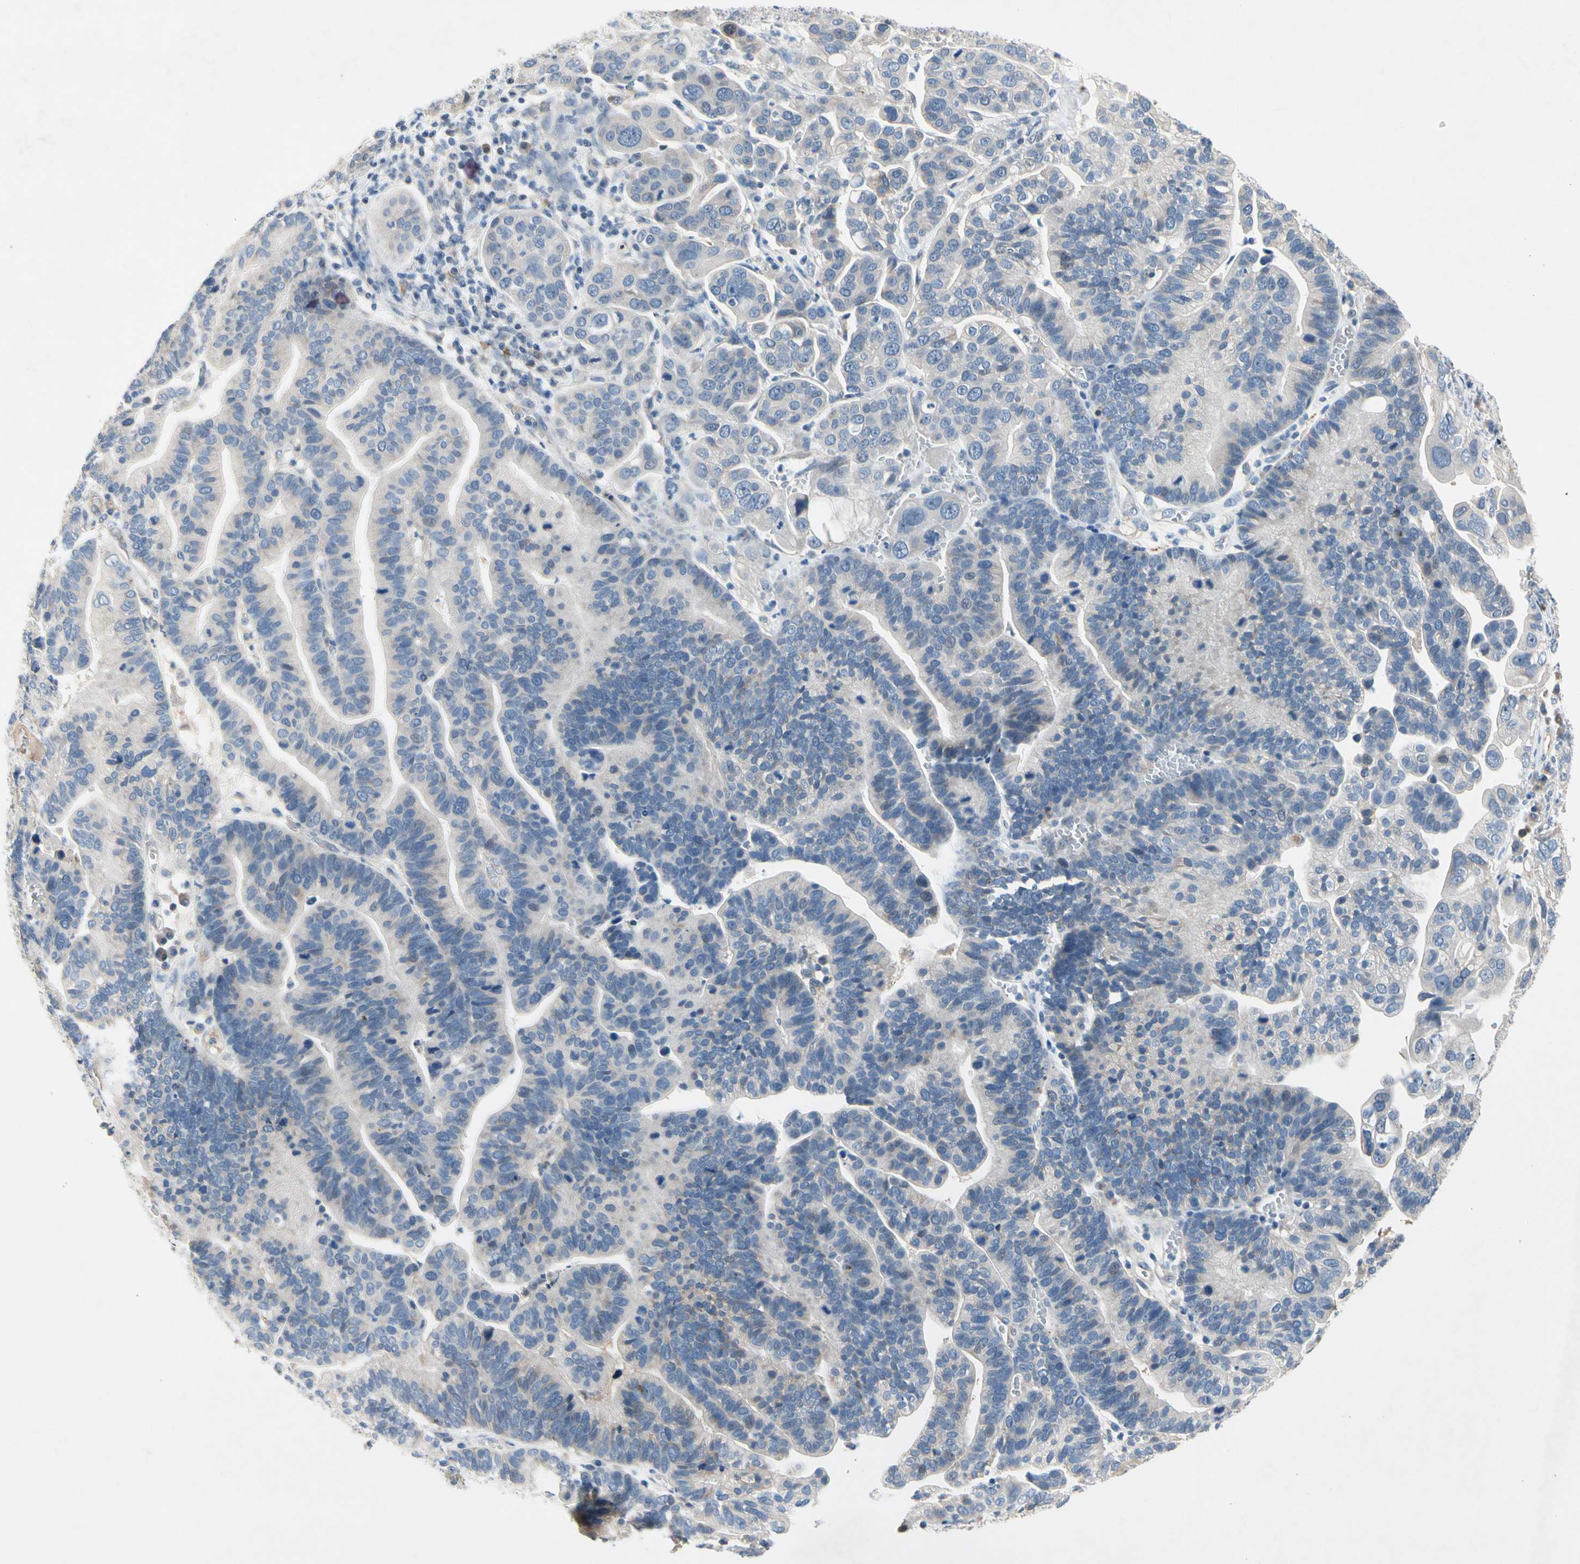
{"staining": {"intensity": "negative", "quantity": "none", "location": "none"}, "tissue": "ovarian cancer", "cell_type": "Tumor cells", "image_type": "cancer", "snomed": [{"axis": "morphology", "description": "Cystadenocarcinoma, serous, NOS"}, {"axis": "topography", "description": "Ovary"}], "caption": "DAB immunohistochemical staining of human serous cystadenocarcinoma (ovarian) exhibits no significant expression in tumor cells.", "gene": "GAS6", "patient": {"sex": "female", "age": 56}}